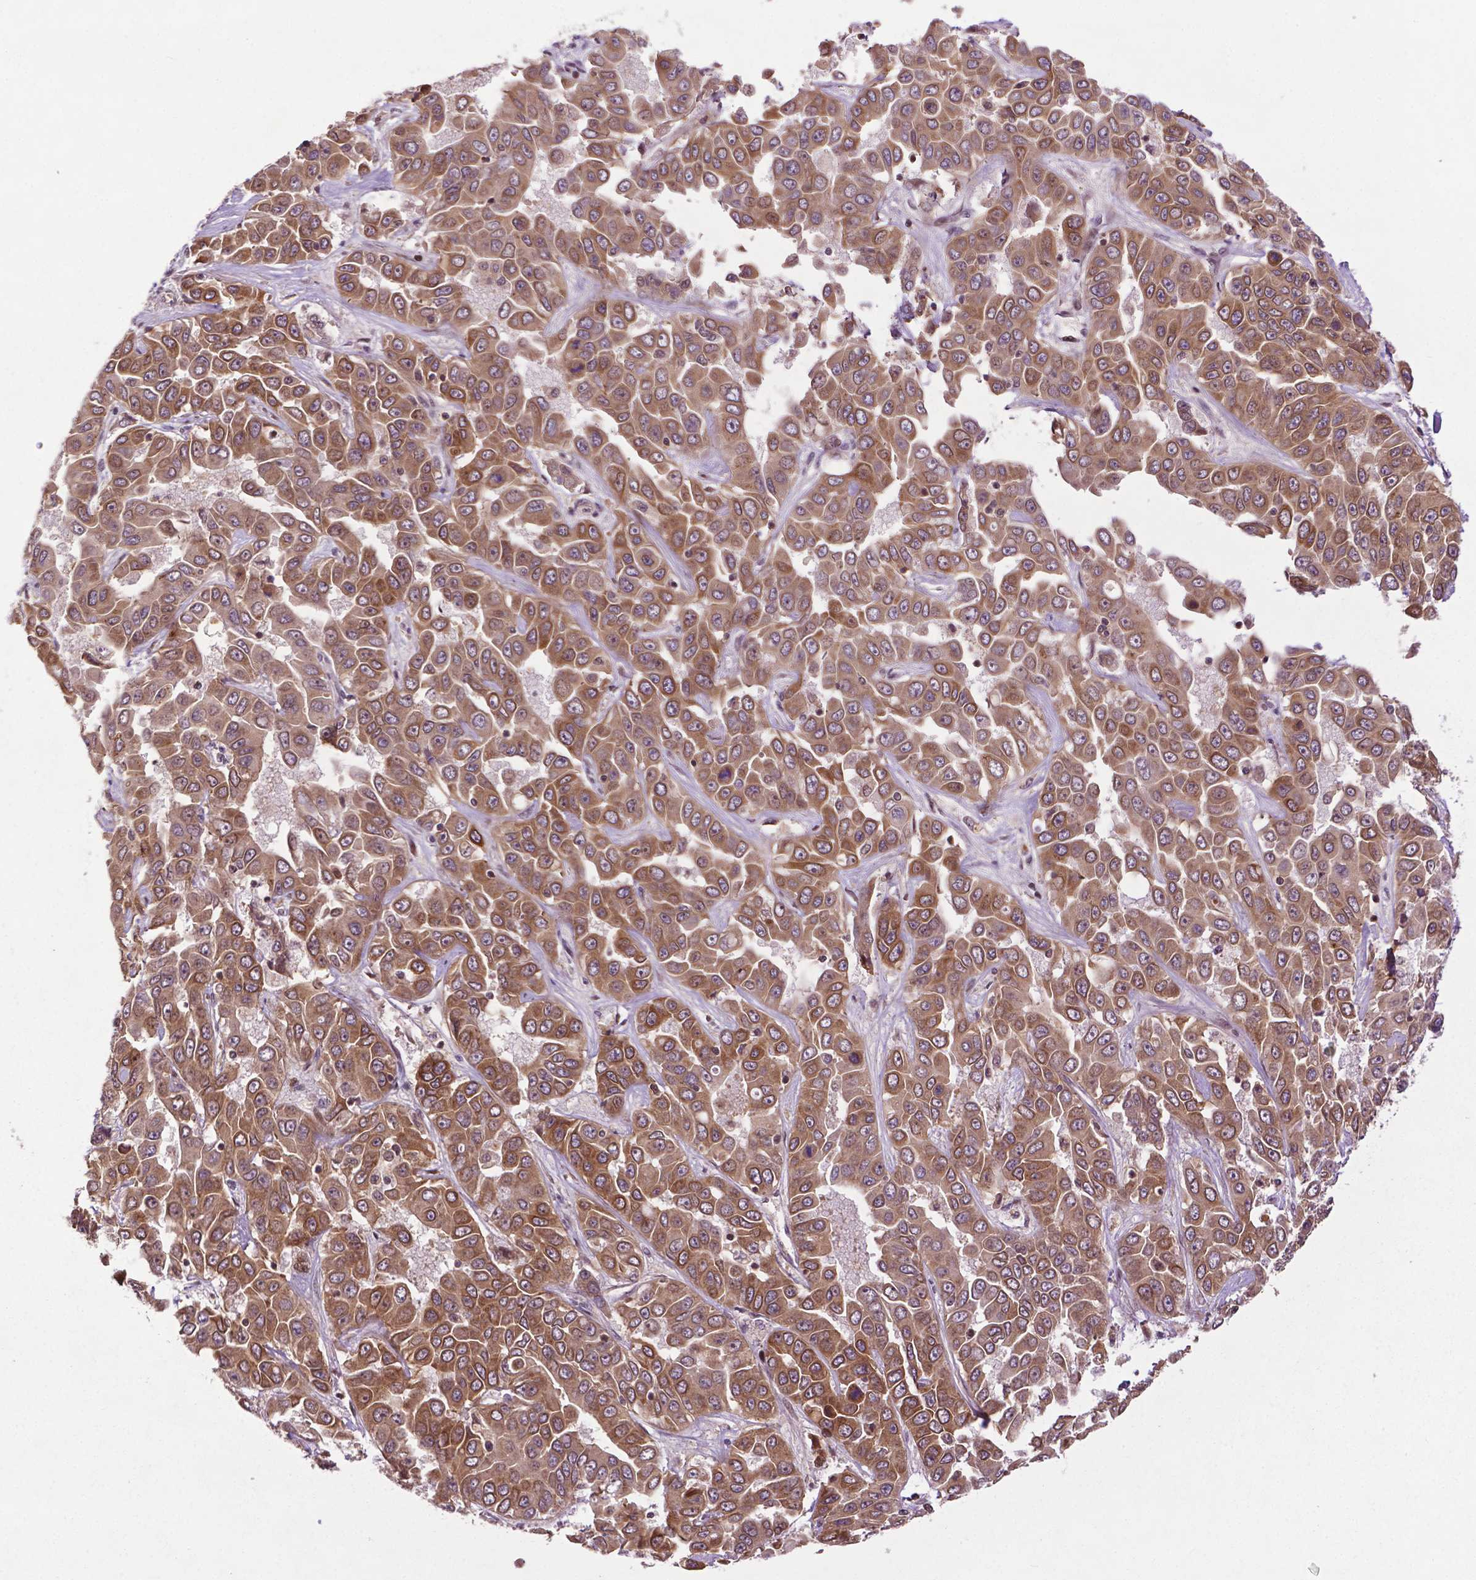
{"staining": {"intensity": "moderate", "quantity": ">75%", "location": "cytoplasmic/membranous"}, "tissue": "liver cancer", "cell_type": "Tumor cells", "image_type": "cancer", "snomed": [{"axis": "morphology", "description": "Cholangiocarcinoma"}, {"axis": "topography", "description": "Liver"}], "caption": "Liver cancer (cholangiocarcinoma) stained with a protein marker reveals moderate staining in tumor cells.", "gene": "TMX2", "patient": {"sex": "female", "age": 52}}